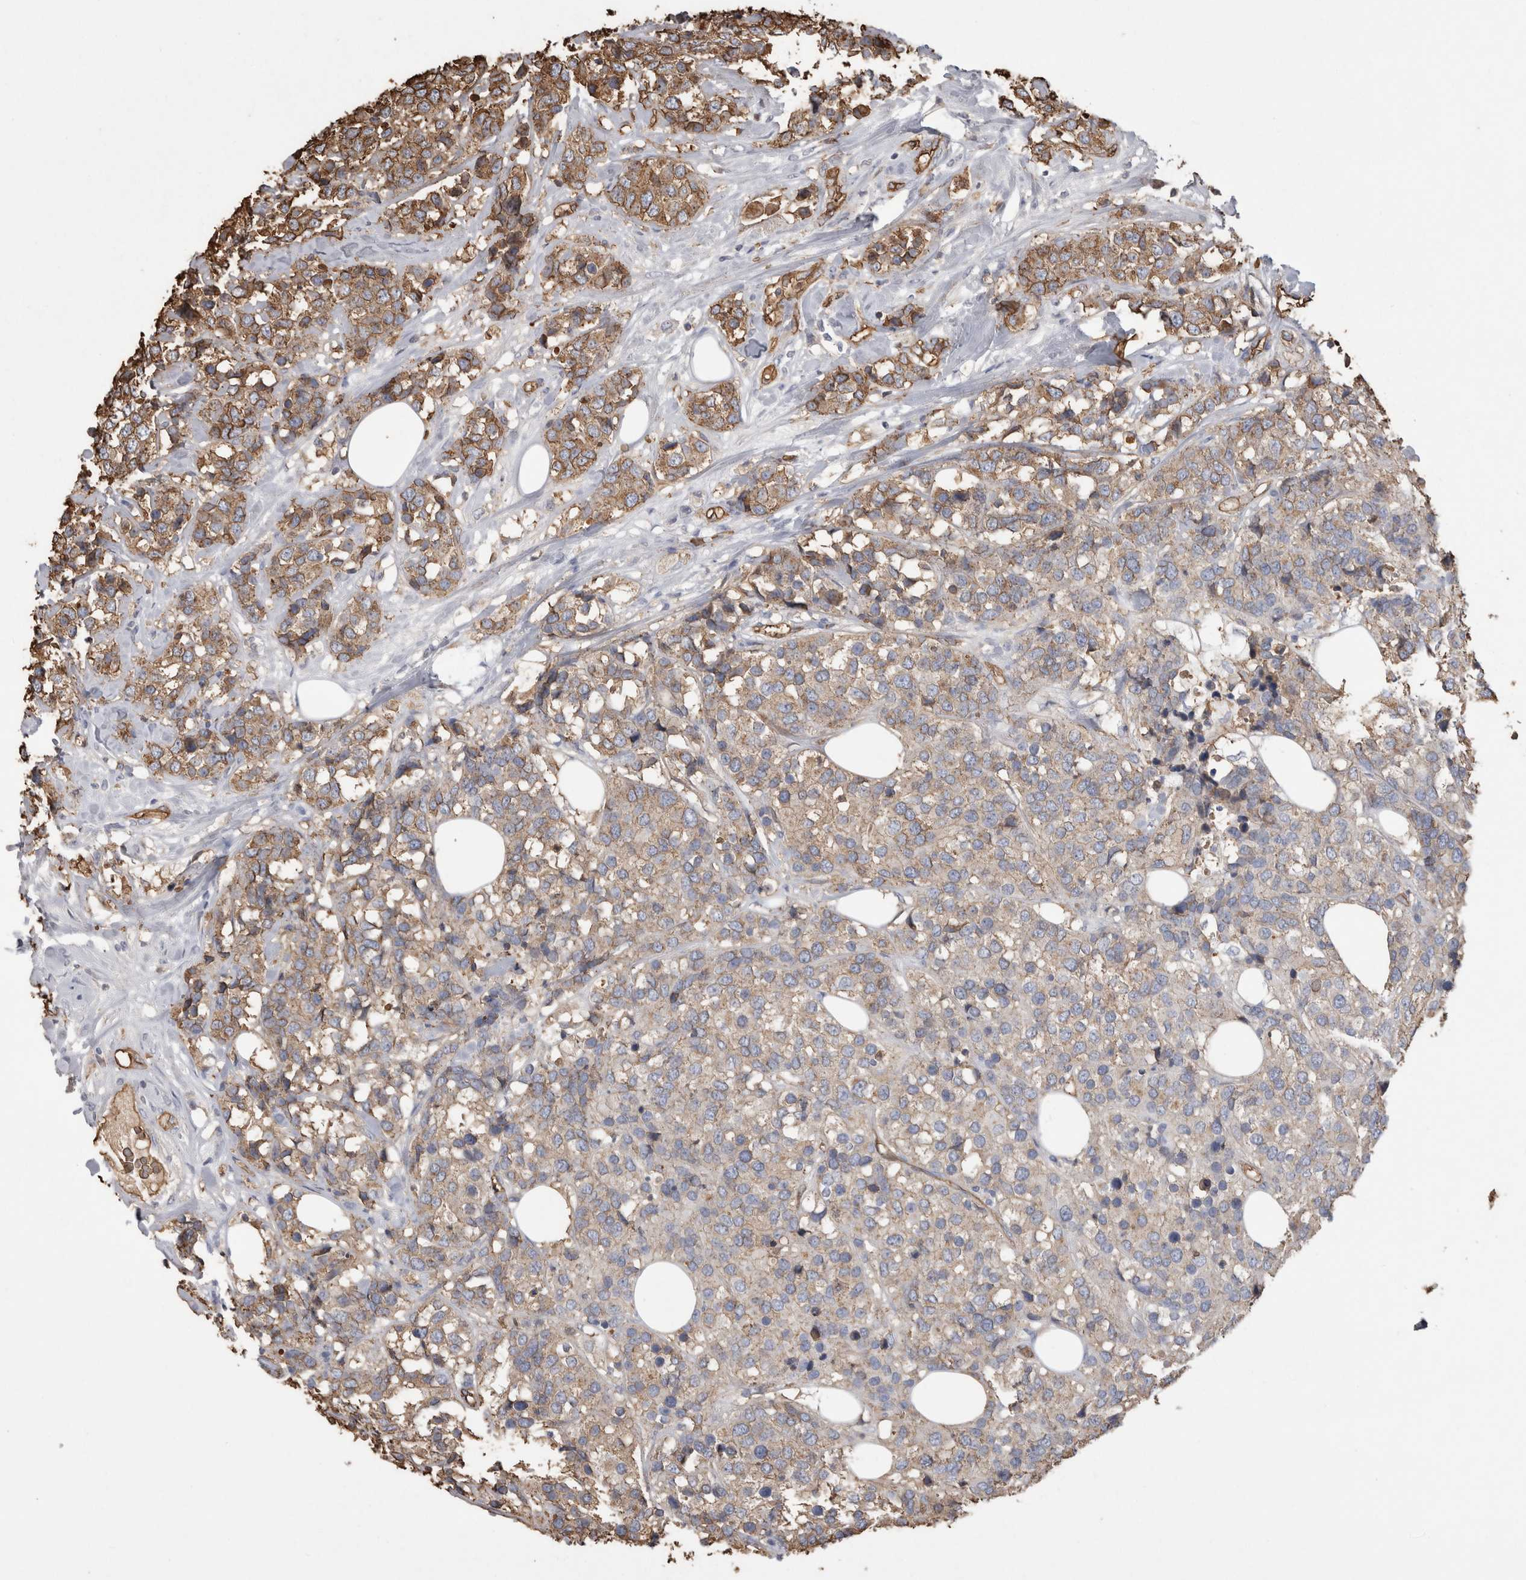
{"staining": {"intensity": "moderate", "quantity": ">75%", "location": "cytoplasmic/membranous"}, "tissue": "breast cancer", "cell_type": "Tumor cells", "image_type": "cancer", "snomed": [{"axis": "morphology", "description": "Lobular carcinoma"}, {"axis": "topography", "description": "Breast"}], "caption": "This is an image of immunohistochemistry (IHC) staining of breast cancer, which shows moderate positivity in the cytoplasmic/membranous of tumor cells.", "gene": "IL17RC", "patient": {"sex": "female", "age": 59}}